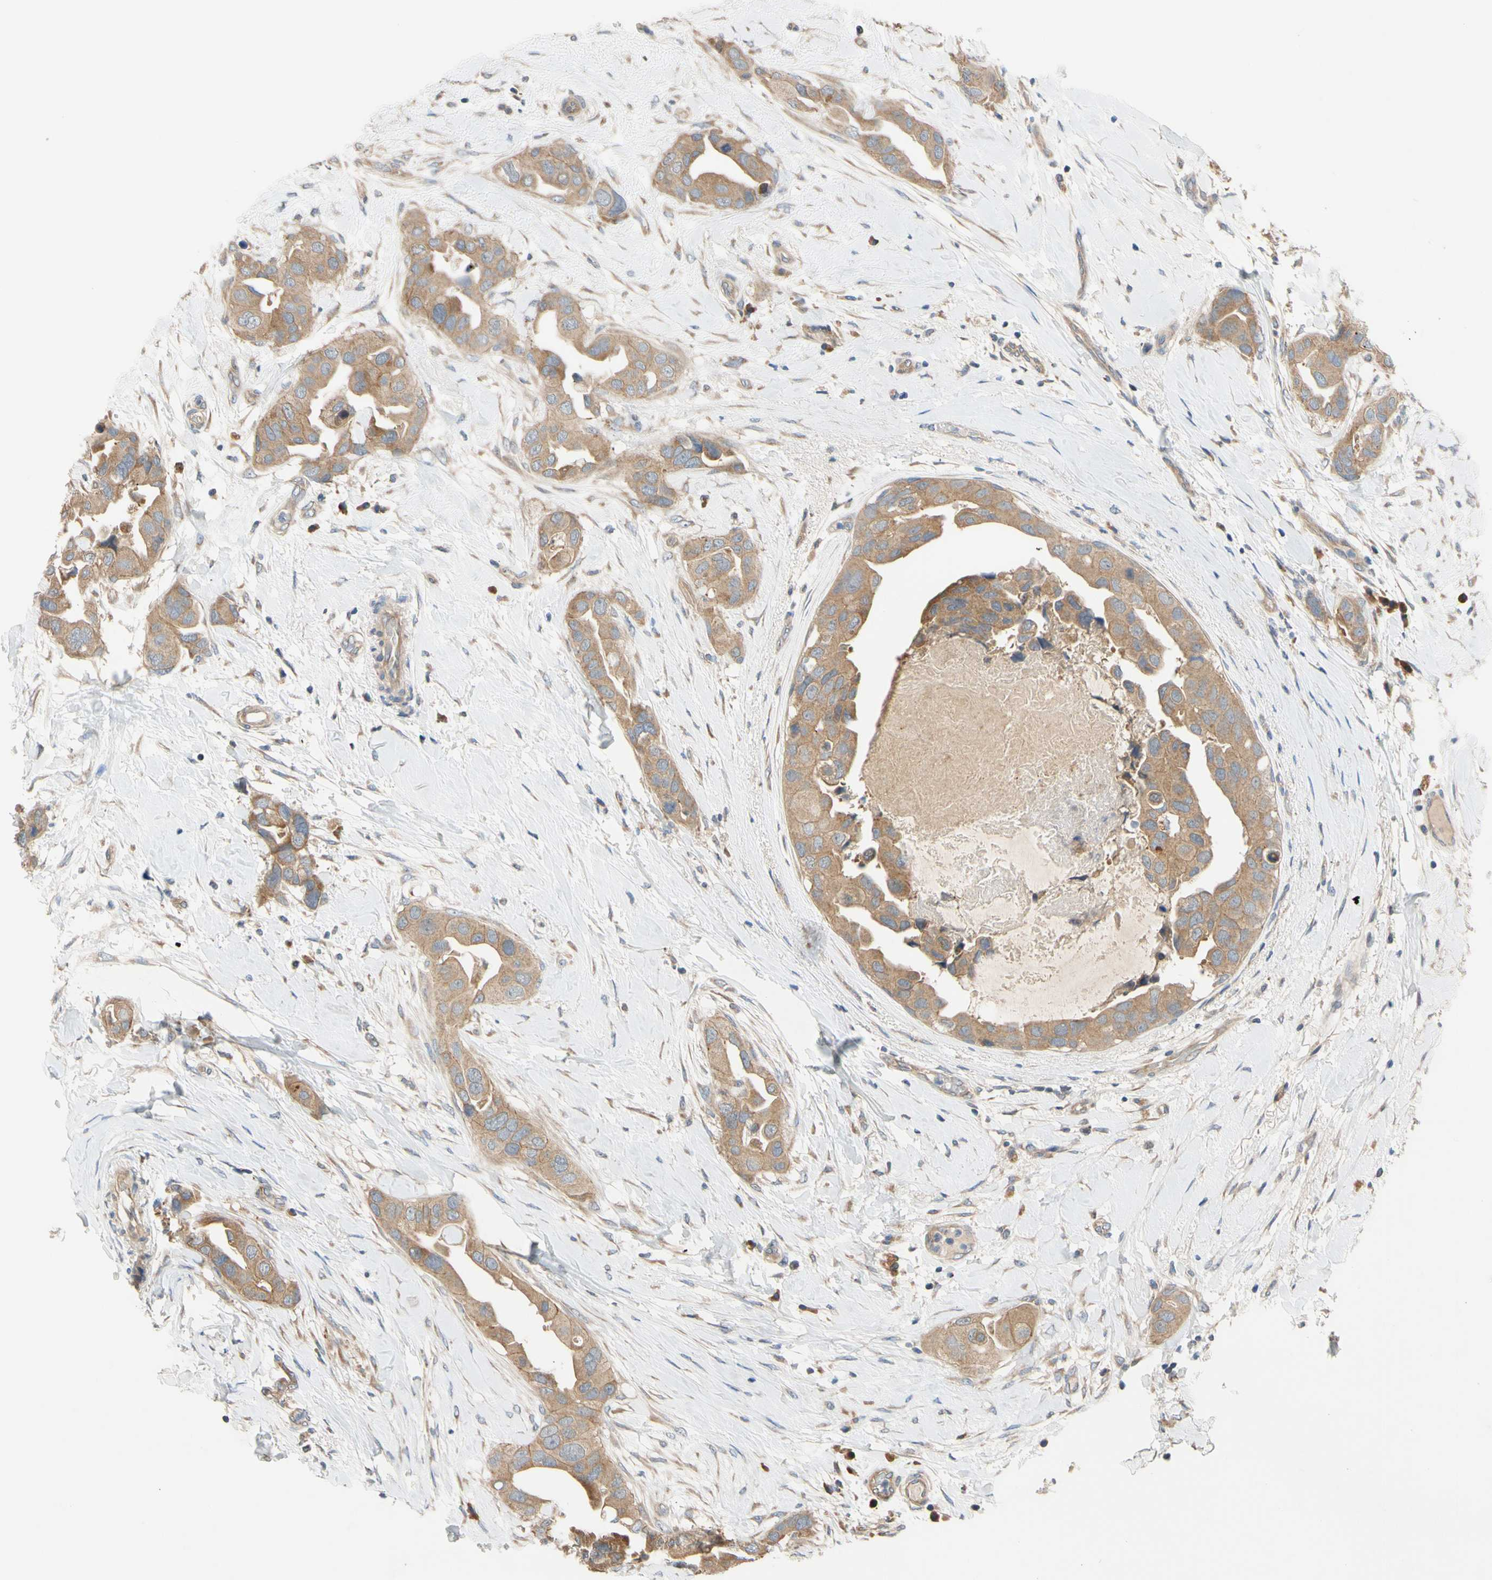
{"staining": {"intensity": "moderate", "quantity": ">75%", "location": "cytoplasmic/membranous"}, "tissue": "breast cancer", "cell_type": "Tumor cells", "image_type": "cancer", "snomed": [{"axis": "morphology", "description": "Duct carcinoma"}, {"axis": "topography", "description": "Breast"}], "caption": "Moderate cytoplasmic/membranous protein positivity is seen in approximately >75% of tumor cells in breast infiltrating ductal carcinoma.", "gene": "MBTPS2", "patient": {"sex": "female", "age": 40}}